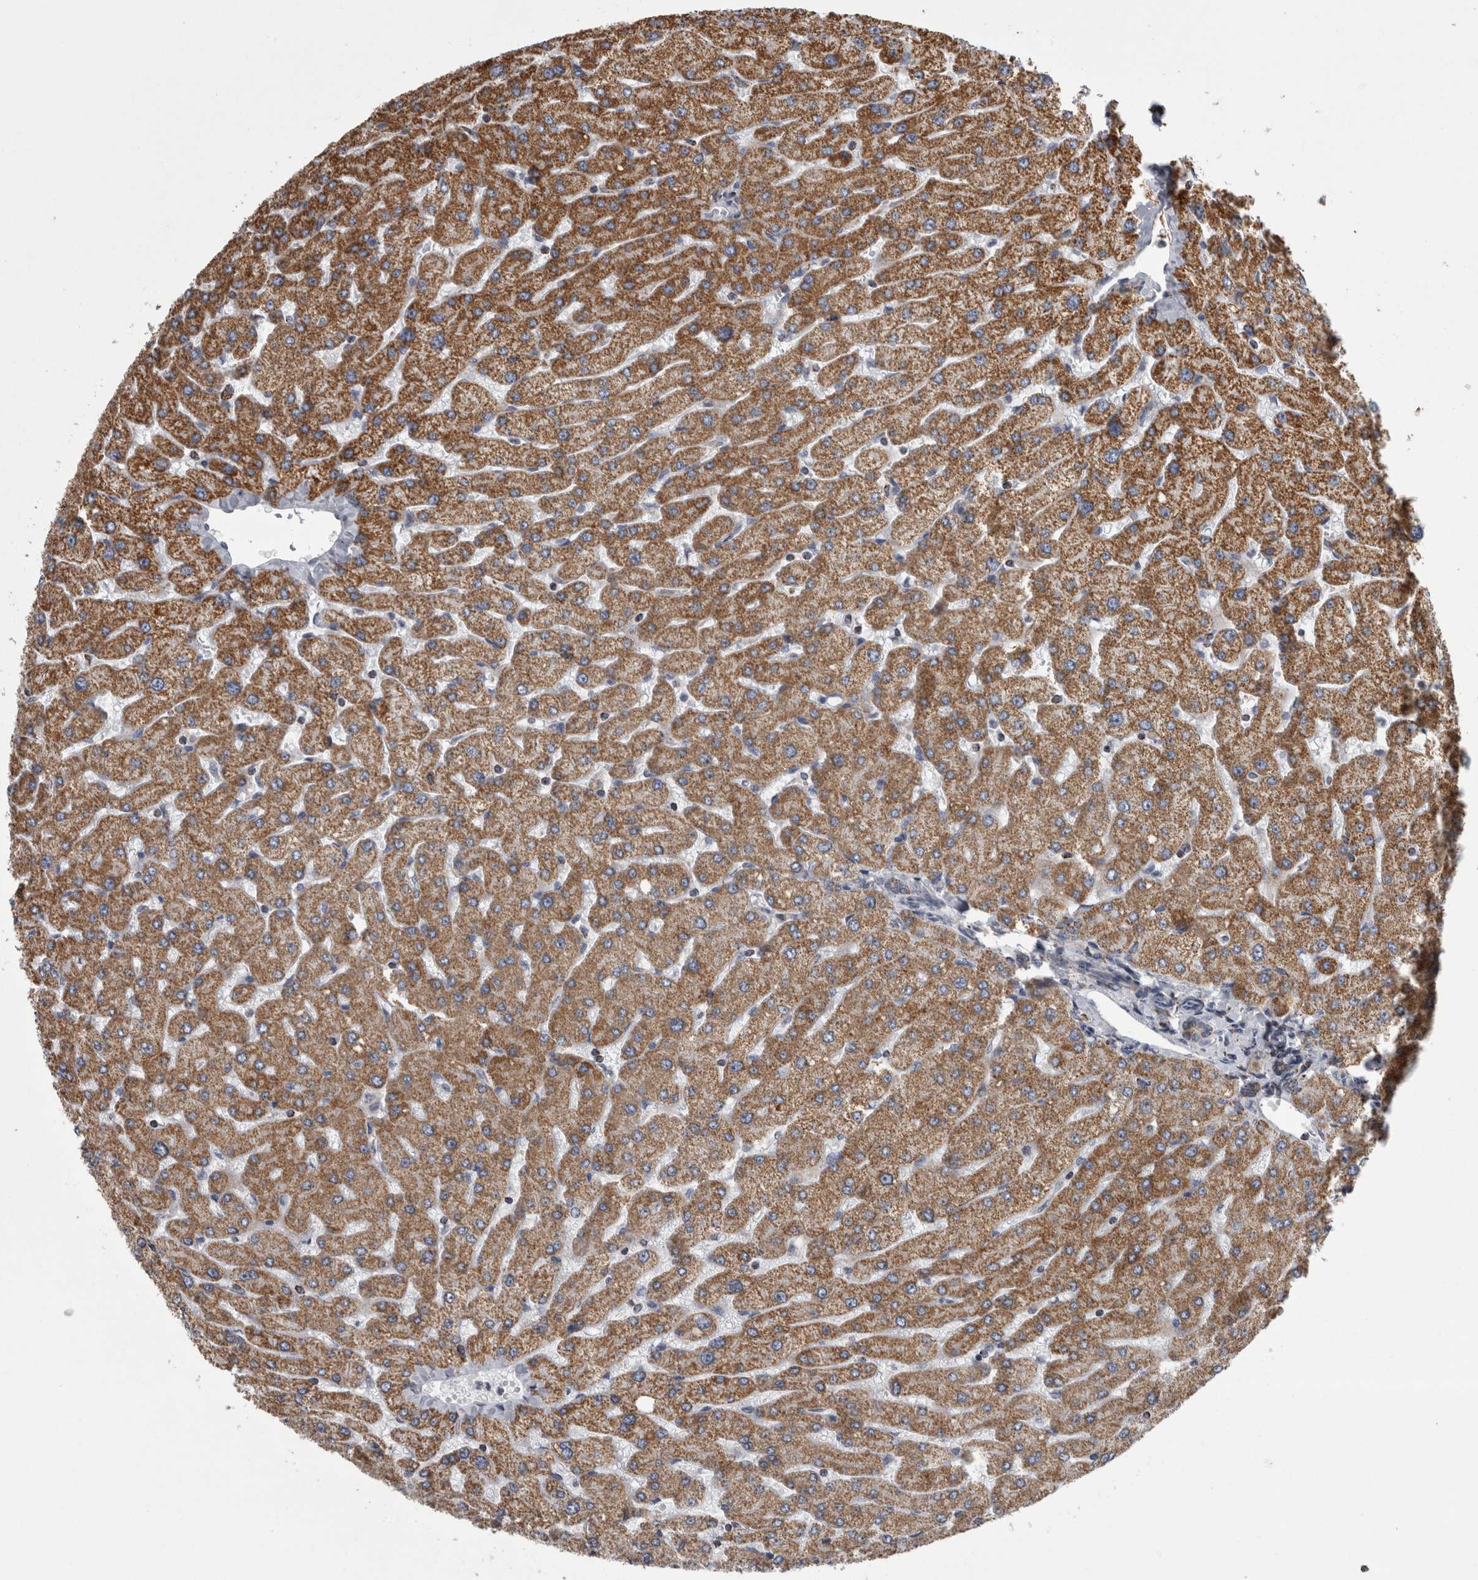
{"staining": {"intensity": "moderate", "quantity": "25%-75%", "location": "cytoplasmic/membranous"}, "tissue": "liver", "cell_type": "Cholangiocytes", "image_type": "normal", "snomed": [{"axis": "morphology", "description": "Normal tissue, NOS"}, {"axis": "topography", "description": "Liver"}], "caption": "Liver stained for a protein shows moderate cytoplasmic/membranous positivity in cholangiocytes.", "gene": "MDH2", "patient": {"sex": "male", "age": 55}}